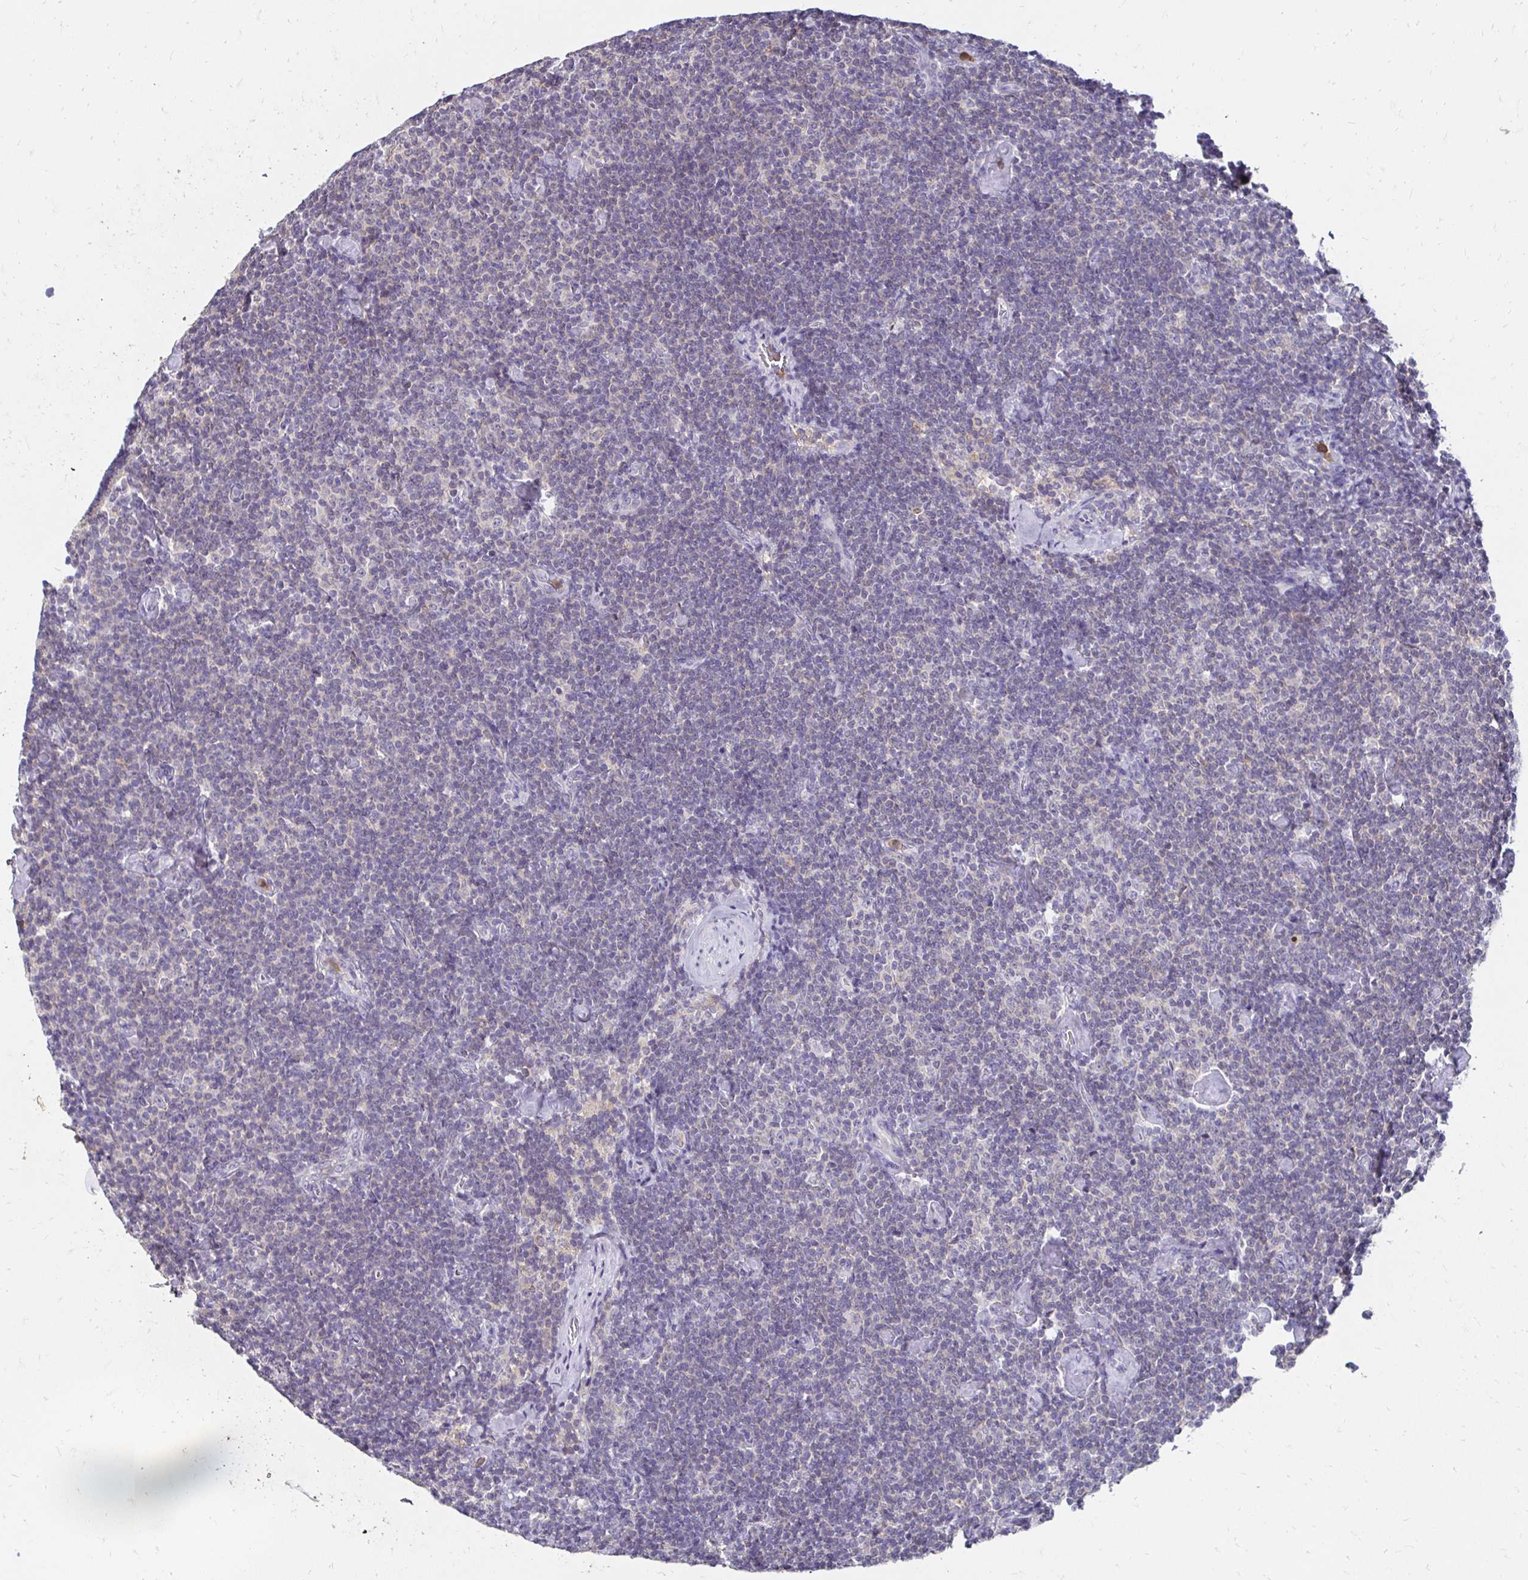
{"staining": {"intensity": "negative", "quantity": "none", "location": "none"}, "tissue": "lymphoma", "cell_type": "Tumor cells", "image_type": "cancer", "snomed": [{"axis": "morphology", "description": "Malignant lymphoma, non-Hodgkin's type, Low grade"}, {"axis": "topography", "description": "Lymph node"}], "caption": "The IHC histopathology image has no significant expression in tumor cells of lymphoma tissue.", "gene": "GK2", "patient": {"sex": "male", "age": 81}}